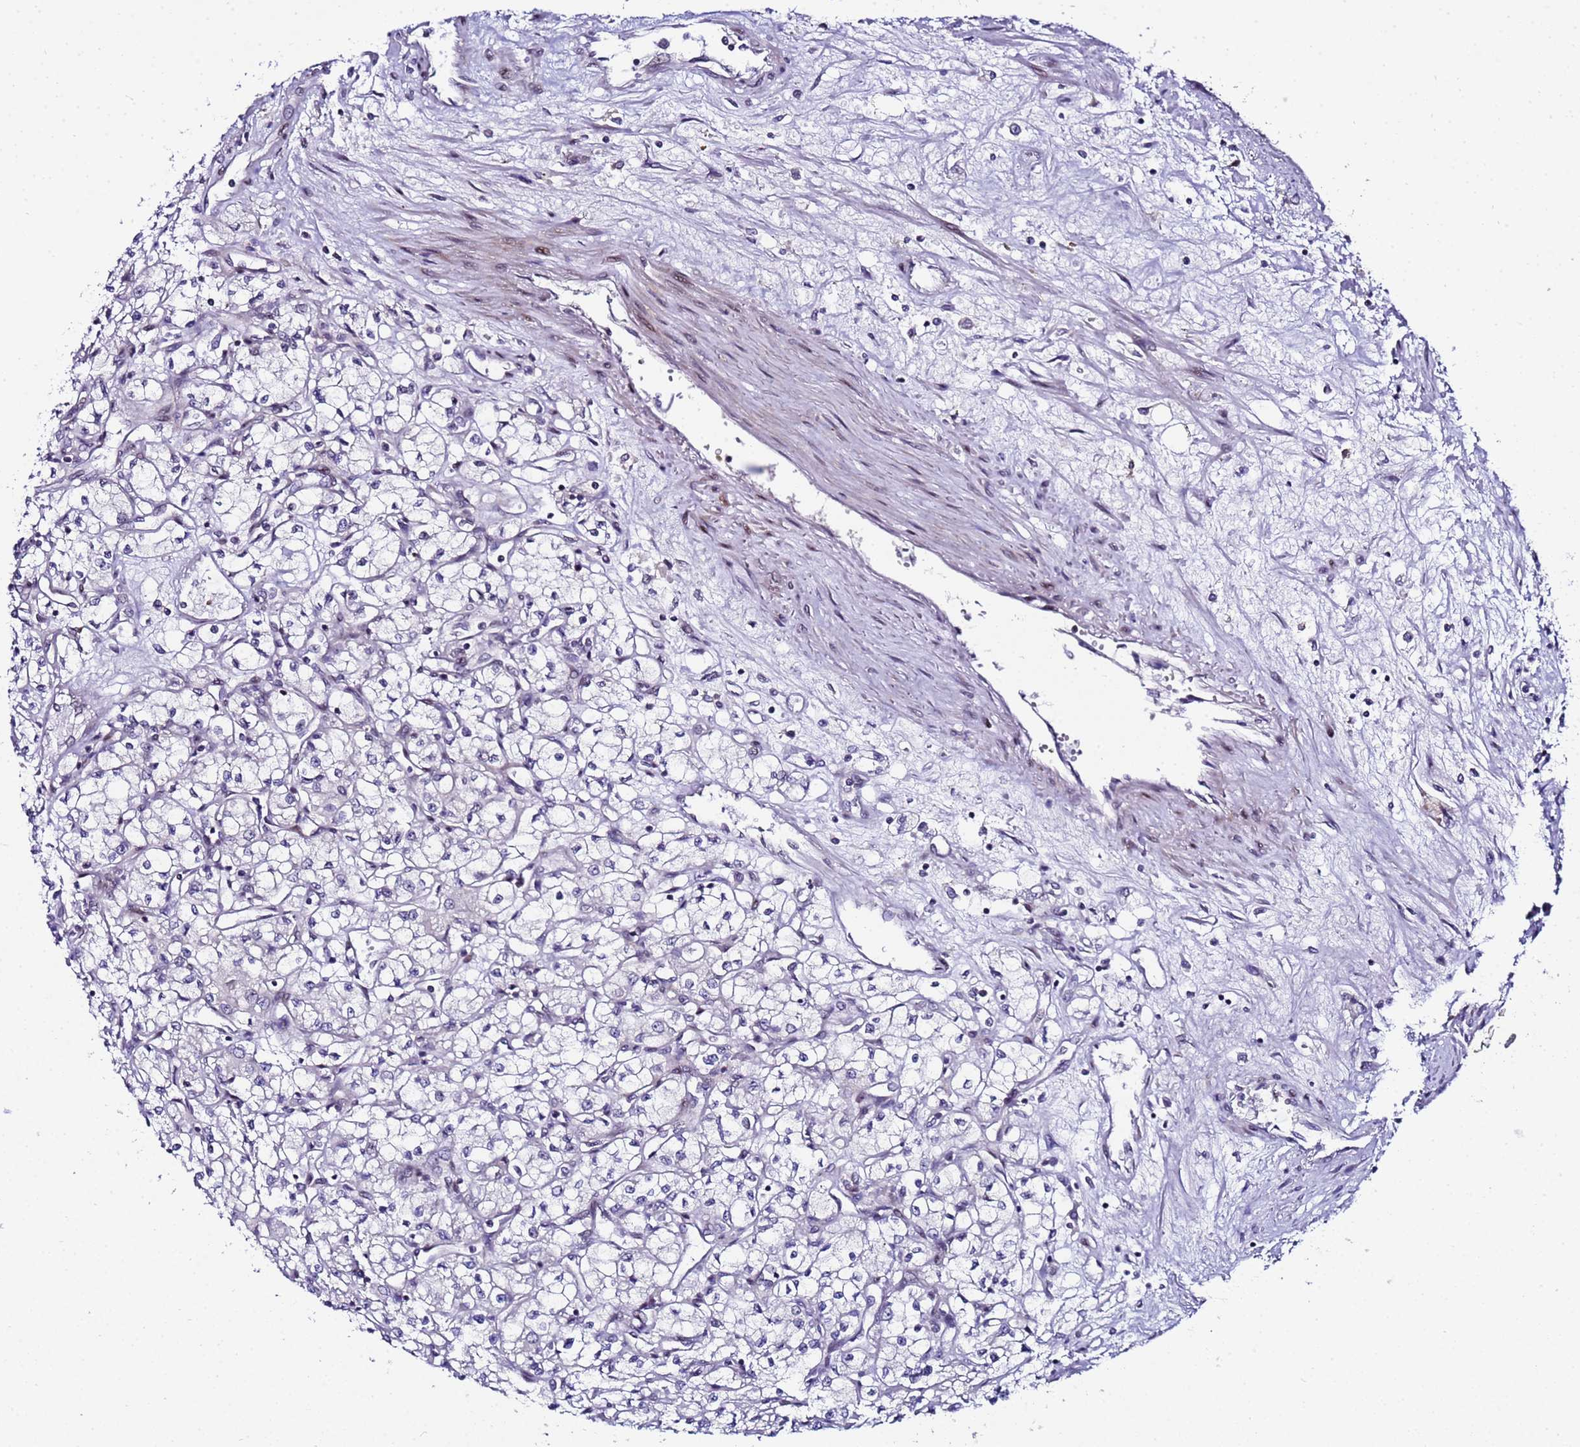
{"staining": {"intensity": "negative", "quantity": "none", "location": "none"}, "tissue": "renal cancer", "cell_type": "Tumor cells", "image_type": "cancer", "snomed": [{"axis": "morphology", "description": "Adenocarcinoma, NOS"}, {"axis": "topography", "description": "Kidney"}], "caption": "Adenocarcinoma (renal) was stained to show a protein in brown. There is no significant positivity in tumor cells.", "gene": "C19orf47", "patient": {"sex": "male", "age": 59}}